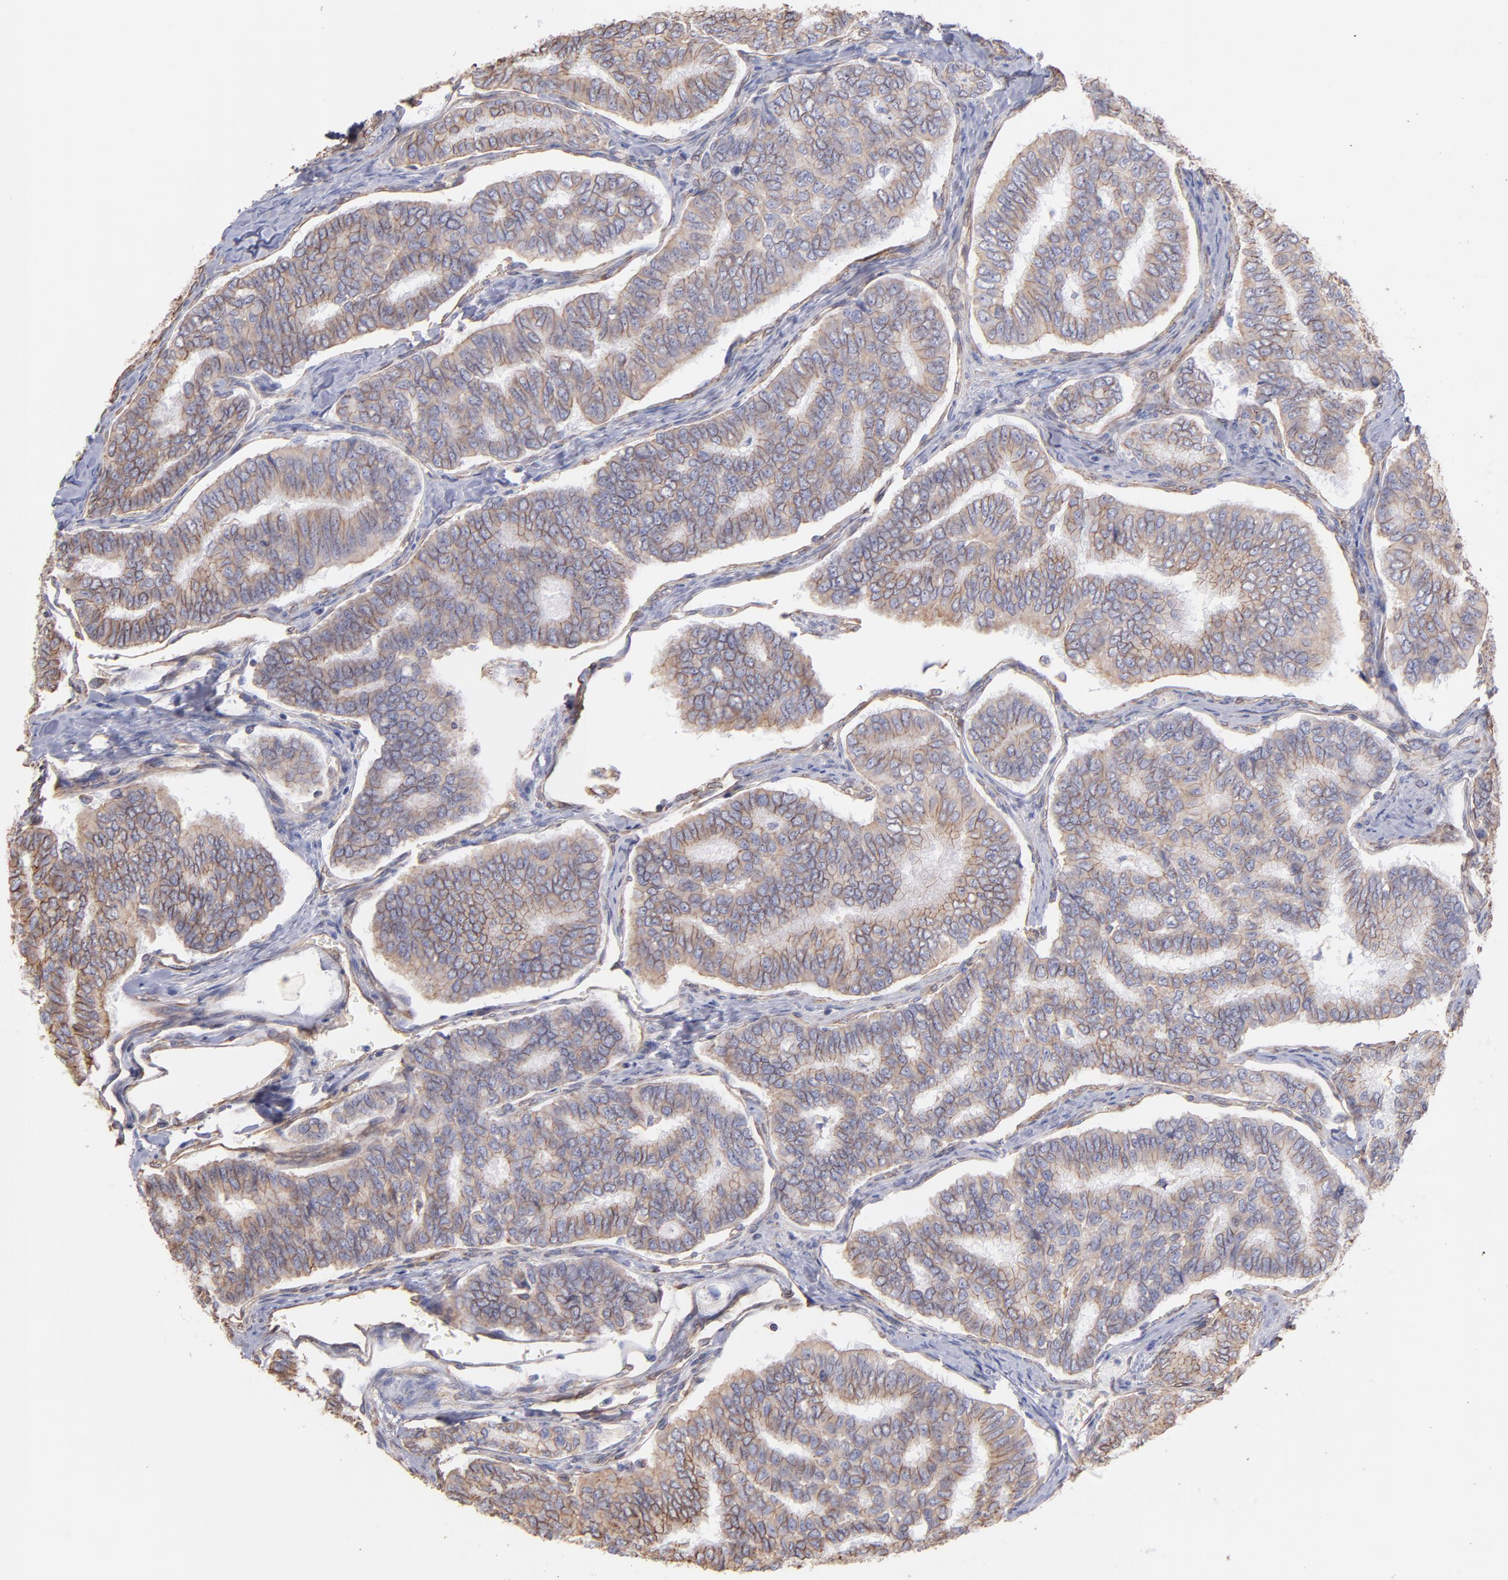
{"staining": {"intensity": "moderate", "quantity": ">75%", "location": "cytoplasmic/membranous"}, "tissue": "thyroid cancer", "cell_type": "Tumor cells", "image_type": "cancer", "snomed": [{"axis": "morphology", "description": "Papillary adenocarcinoma, NOS"}, {"axis": "topography", "description": "Thyroid gland"}], "caption": "Thyroid papillary adenocarcinoma was stained to show a protein in brown. There is medium levels of moderate cytoplasmic/membranous positivity in approximately >75% of tumor cells.", "gene": "PLEC", "patient": {"sex": "female", "age": 35}}